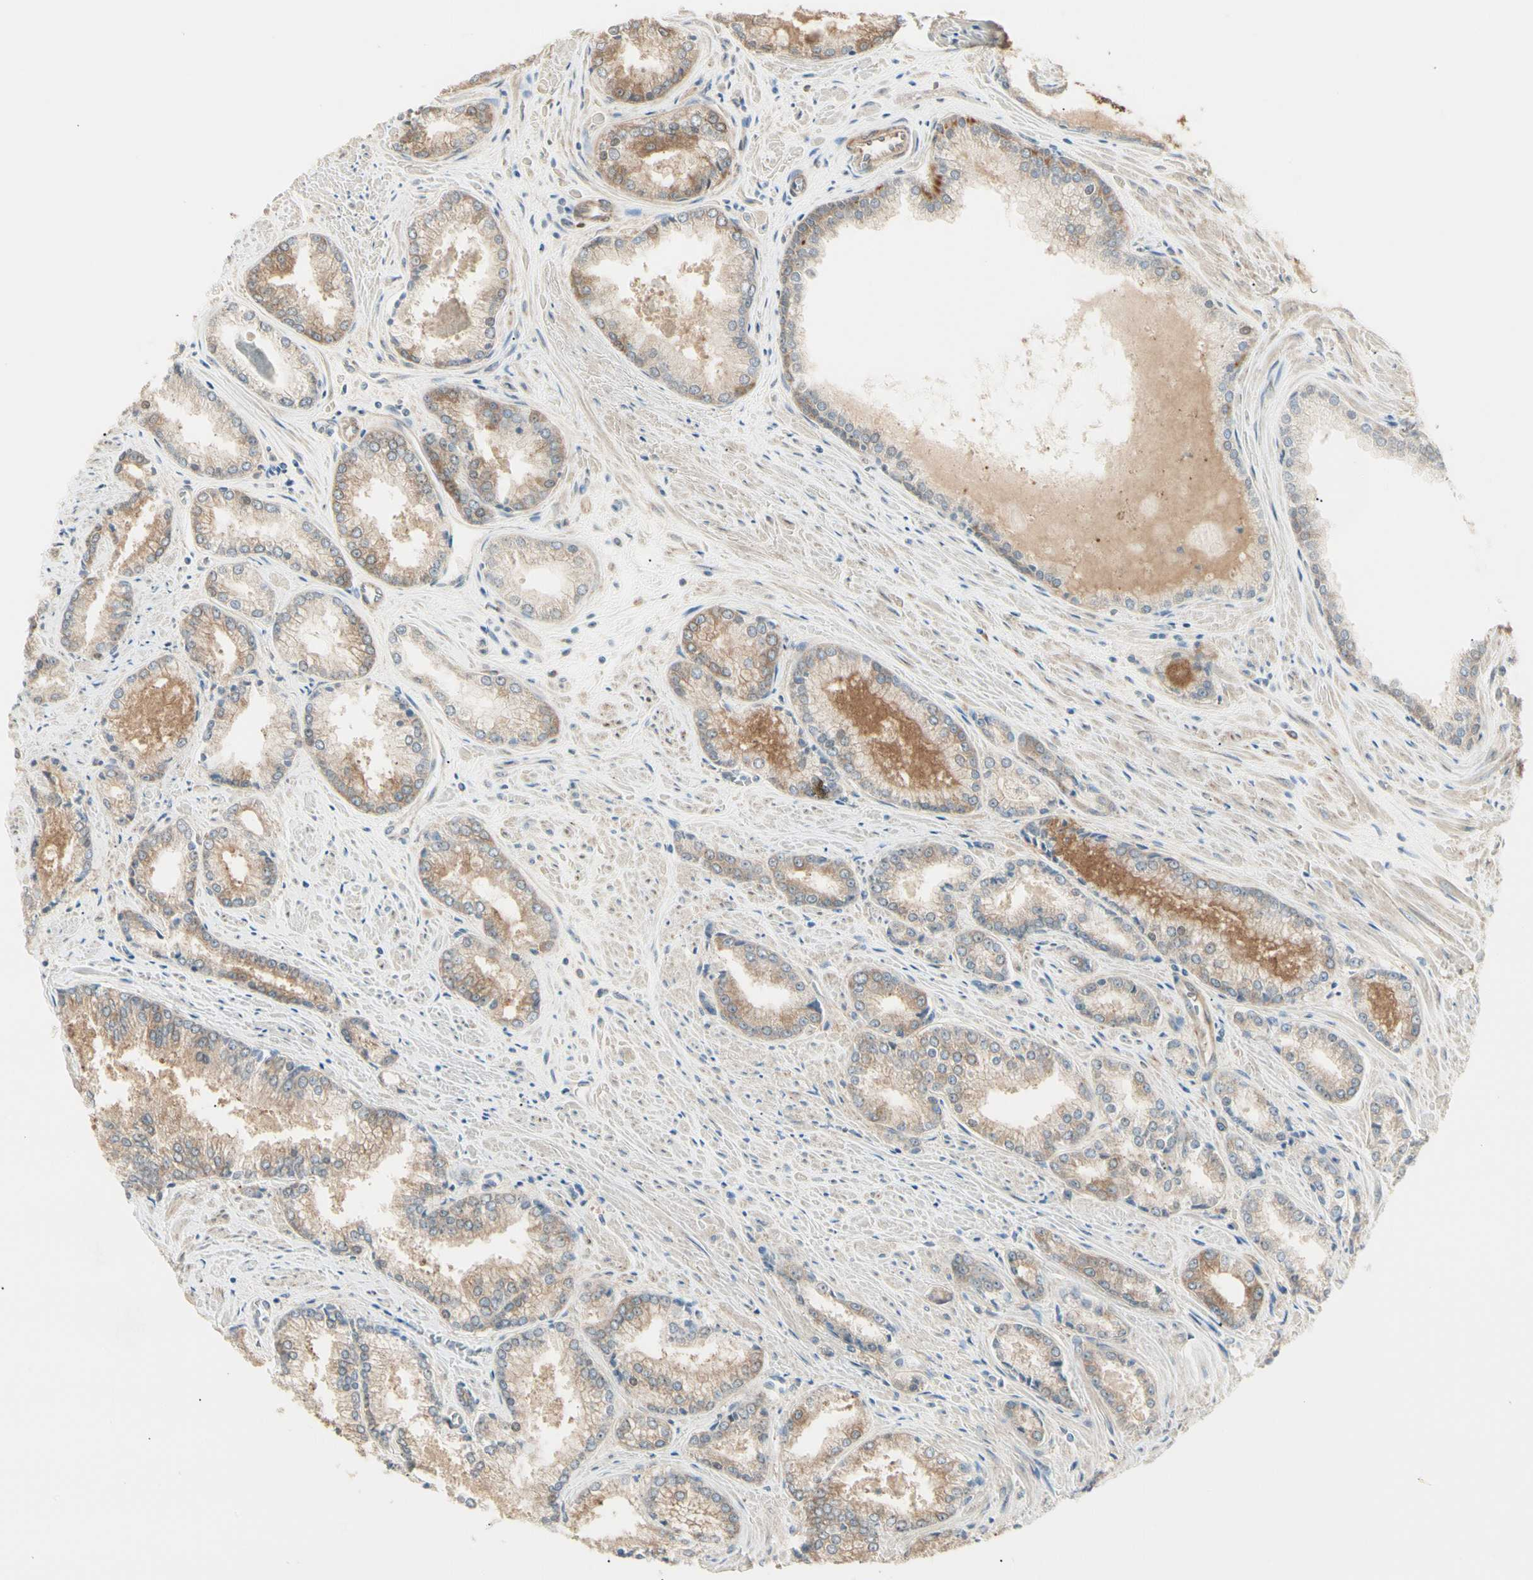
{"staining": {"intensity": "moderate", "quantity": ">75%", "location": "cytoplasmic/membranous"}, "tissue": "prostate cancer", "cell_type": "Tumor cells", "image_type": "cancer", "snomed": [{"axis": "morphology", "description": "Adenocarcinoma, Low grade"}, {"axis": "topography", "description": "Prostate"}], "caption": "Protein expression analysis of prostate low-grade adenocarcinoma demonstrates moderate cytoplasmic/membranous staining in approximately >75% of tumor cells. (Stains: DAB in brown, nuclei in blue, Microscopy: brightfield microscopy at high magnification).", "gene": "IRAG1", "patient": {"sex": "male", "age": 64}}